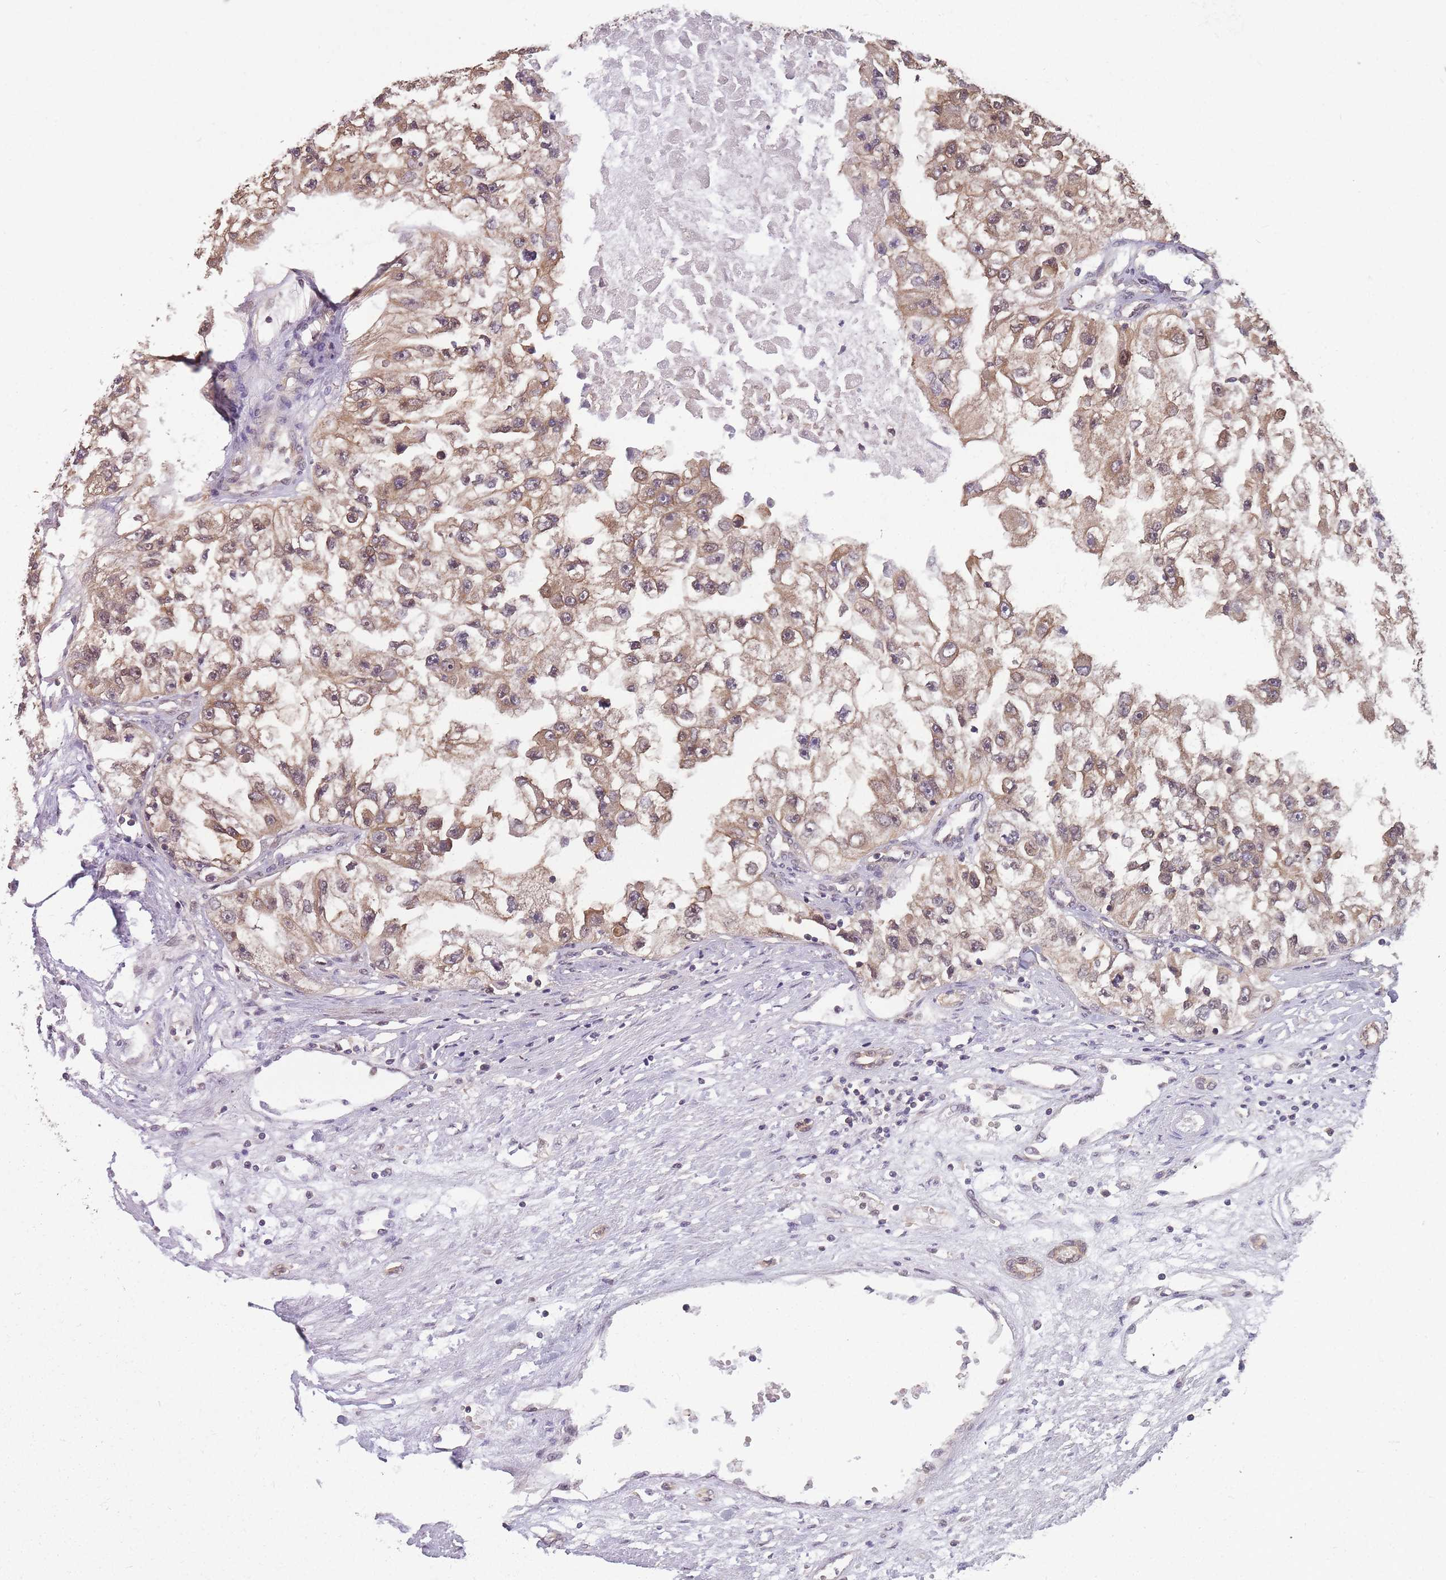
{"staining": {"intensity": "moderate", "quantity": "25%-75%", "location": "cytoplasmic/membranous"}, "tissue": "renal cancer", "cell_type": "Tumor cells", "image_type": "cancer", "snomed": [{"axis": "morphology", "description": "Adenocarcinoma, NOS"}, {"axis": "topography", "description": "Kidney"}], "caption": "DAB (3,3'-diaminobenzidine) immunohistochemical staining of human renal cancer displays moderate cytoplasmic/membranous protein staining in approximately 25%-75% of tumor cells.", "gene": "PPP6R3", "patient": {"sex": "male", "age": 63}}